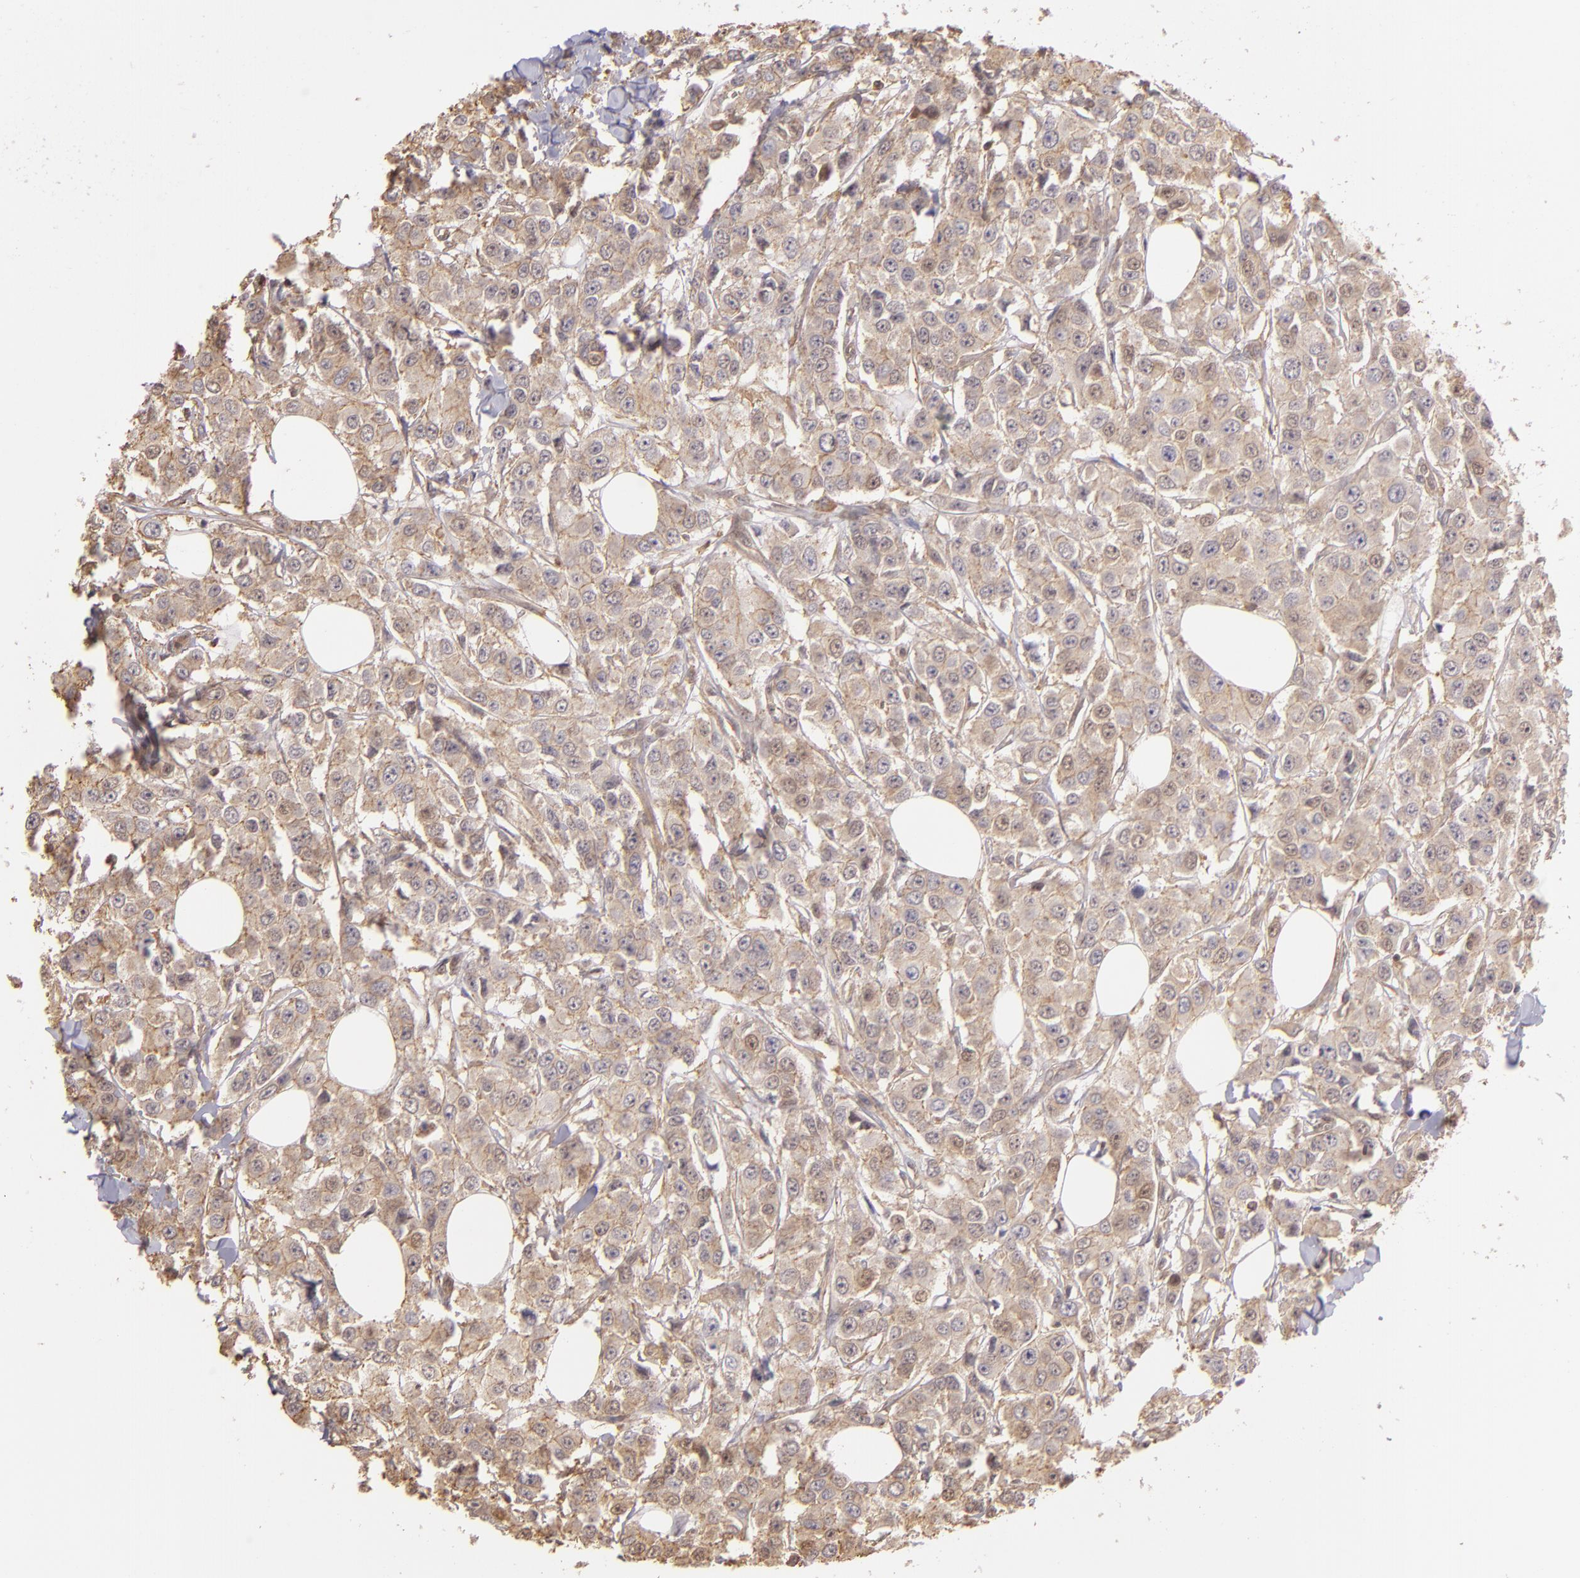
{"staining": {"intensity": "weak", "quantity": ">75%", "location": "cytoplasmic/membranous"}, "tissue": "breast cancer", "cell_type": "Tumor cells", "image_type": "cancer", "snomed": [{"axis": "morphology", "description": "Duct carcinoma"}, {"axis": "topography", "description": "Breast"}], "caption": "A brown stain shows weak cytoplasmic/membranous positivity of a protein in human breast cancer tumor cells. Using DAB (3,3'-diaminobenzidine) (brown) and hematoxylin (blue) stains, captured at high magnification using brightfield microscopy.", "gene": "ARPC2", "patient": {"sex": "female", "age": 58}}